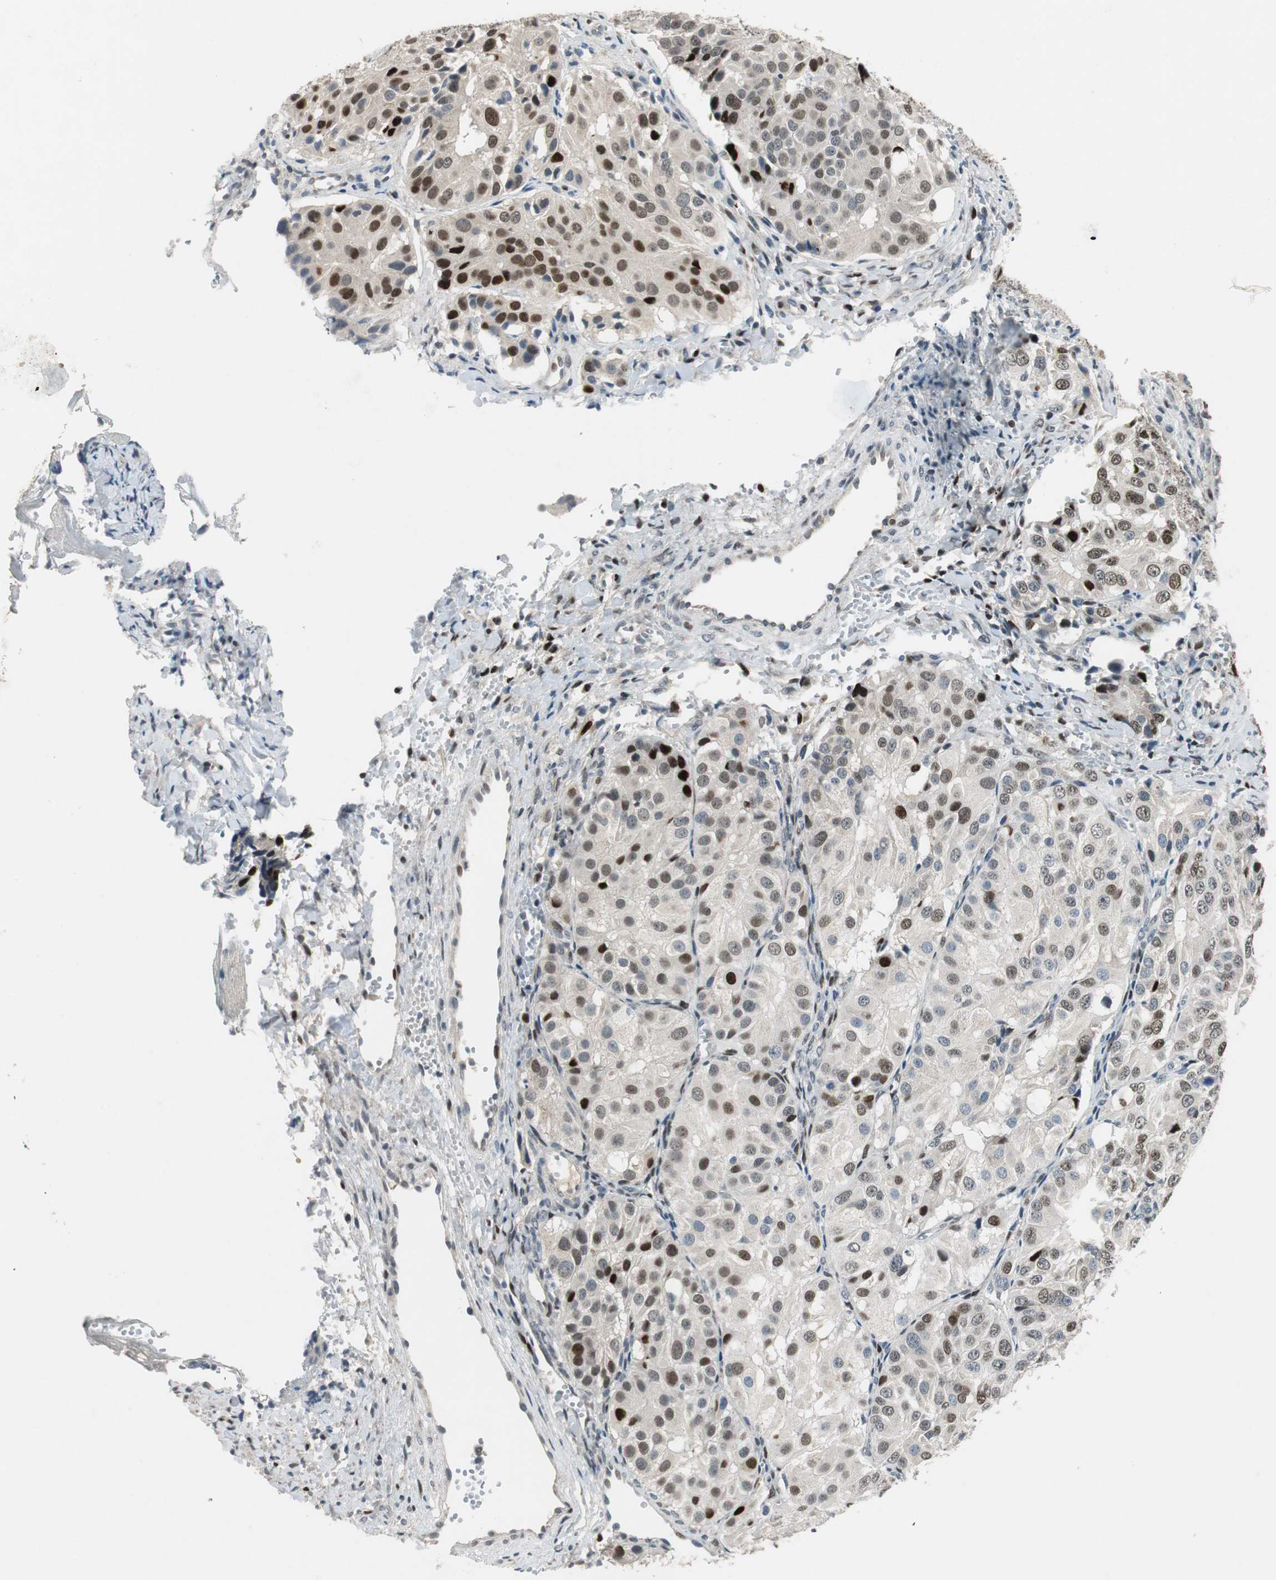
{"staining": {"intensity": "strong", "quantity": "25%-75%", "location": "nuclear"}, "tissue": "ovarian cancer", "cell_type": "Tumor cells", "image_type": "cancer", "snomed": [{"axis": "morphology", "description": "Carcinoma, endometroid"}, {"axis": "topography", "description": "Ovary"}], "caption": "Human ovarian endometroid carcinoma stained with a brown dye displays strong nuclear positive positivity in approximately 25%-75% of tumor cells.", "gene": "AJUBA", "patient": {"sex": "female", "age": 51}}